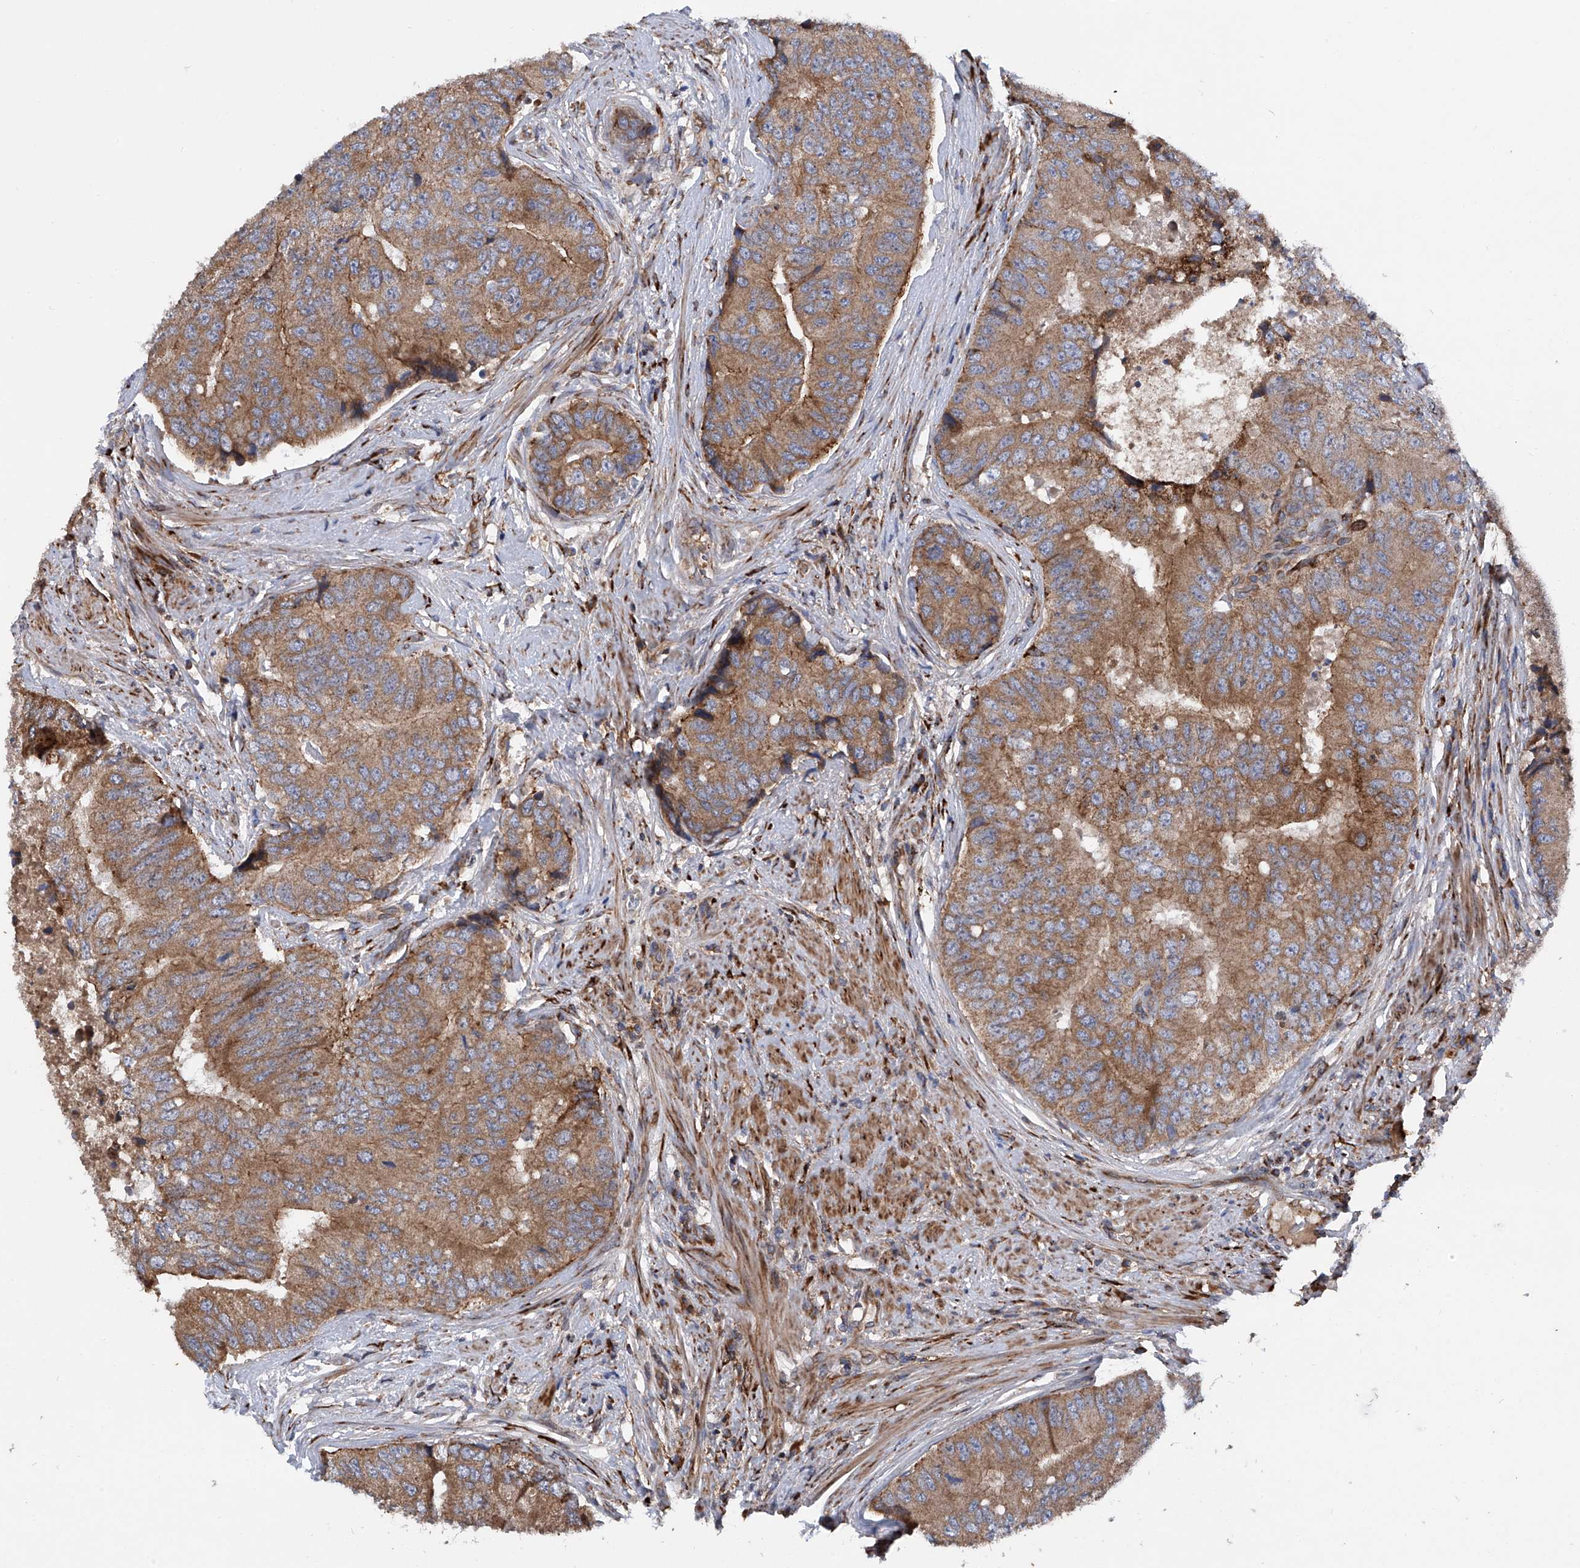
{"staining": {"intensity": "moderate", "quantity": ">75%", "location": "cytoplasmic/membranous"}, "tissue": "prostate cancer", "cell_type": "Tumor cells", "image_type": "cancer", "snomed": [{"axis": "morphology", "description": "Adenocarcinoma, High grade"}, {"axis": "topography", "description": "Prostate"}], "caption": "Adenocarcinoma (high-grade) (prostate) stained with a protein marker reveals moderate staining in tumor cells.", "gene": "ASCC3", "patient": {"sex": "male", "age": 70}}